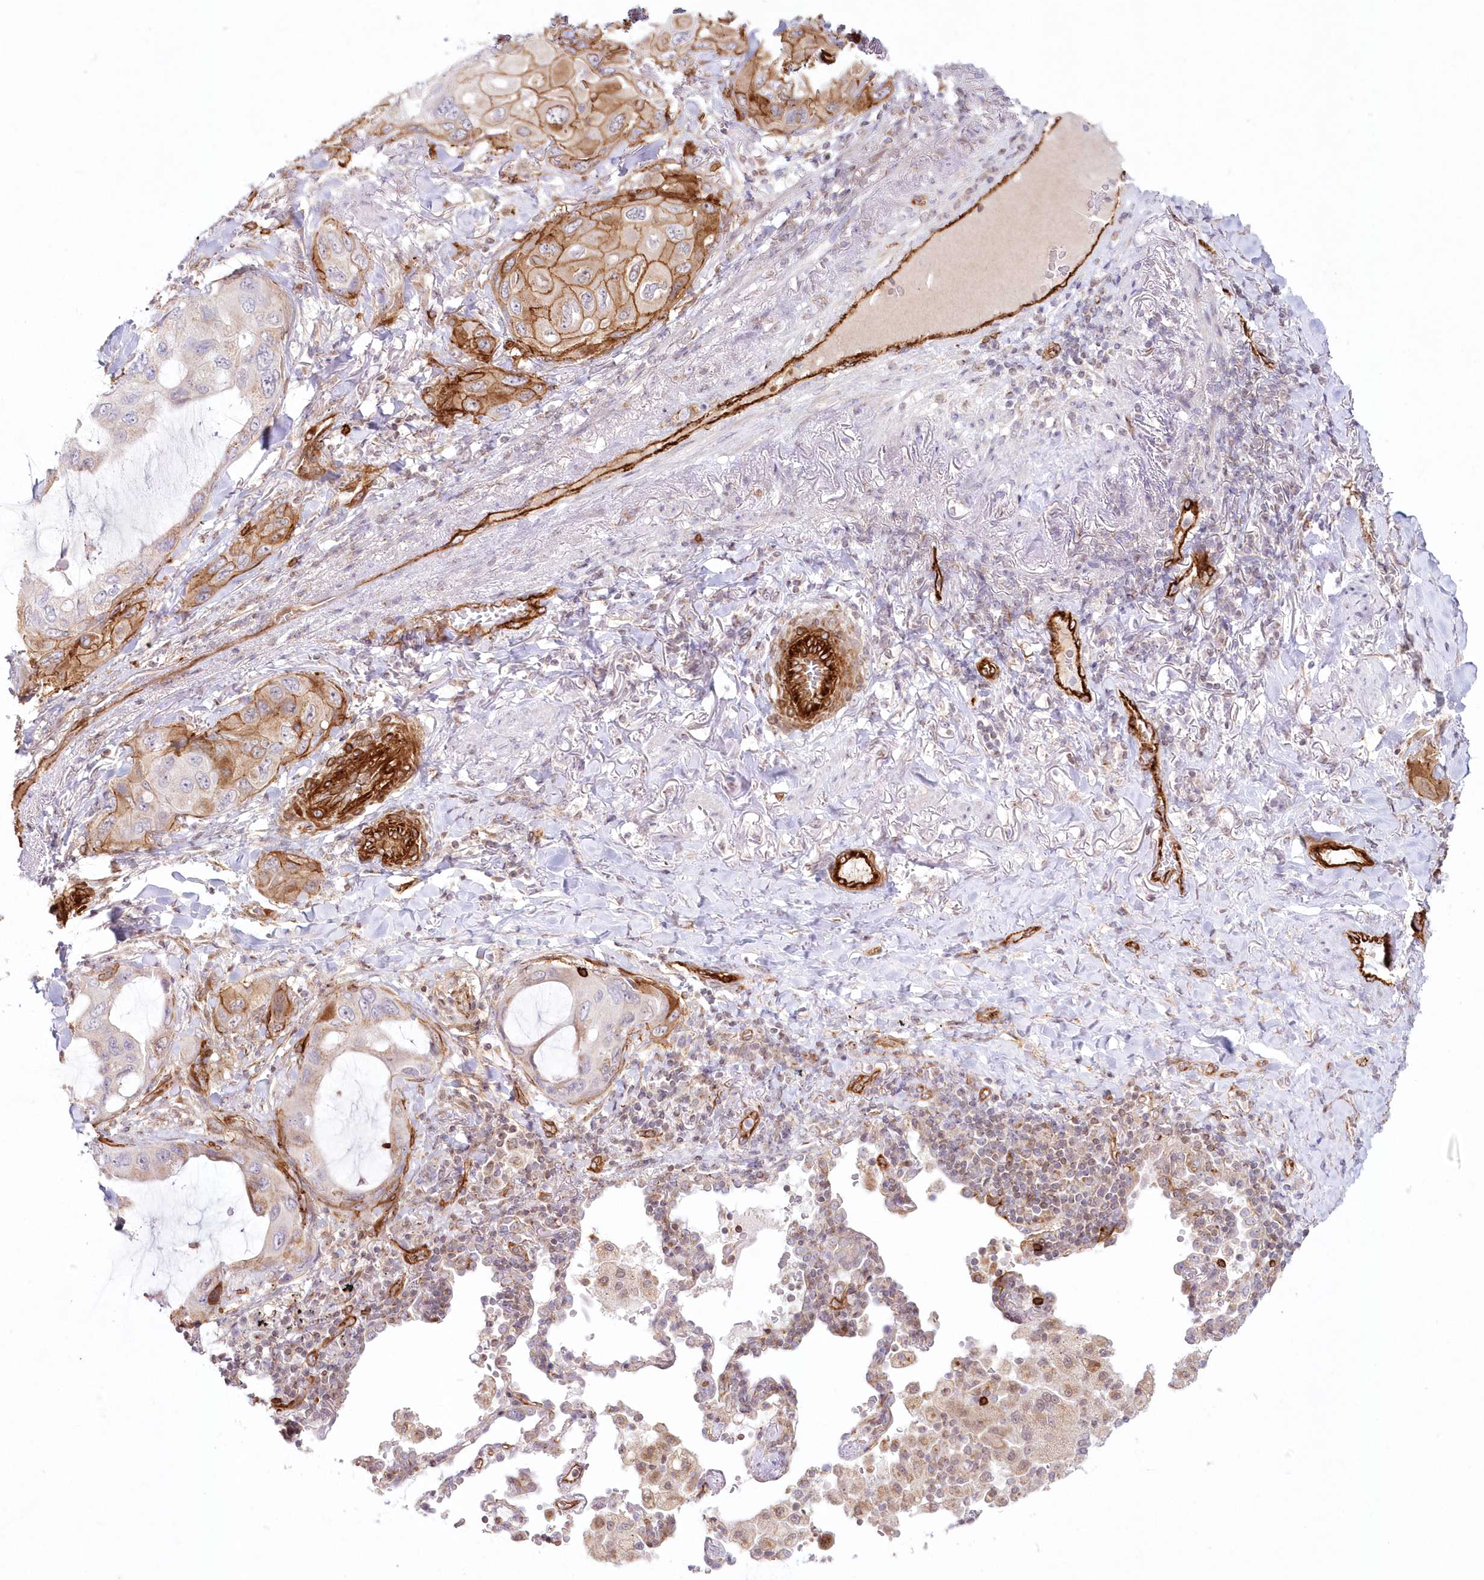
{"staining": {"intensity": "moderate", "quantity": "<25%", "location": "cytoplasmic/membranous"}, "tissue": "lung cancer", "cell_type": "Tumor cells", "image_type": "cancer", "snomed": [{"axis": "morphology", "description": "Squamous cell carcinoma, NOS"}, {"axis": "topography", "description": "Lung"}], "caption": "Immunohistochemical staining of lung cancer shows moderate cytoplasmic/membranous protein positivity in about <25% of tumor cells.", "gene": "AFAP1L2", "patient": {"sex": "female", "age": 73}}